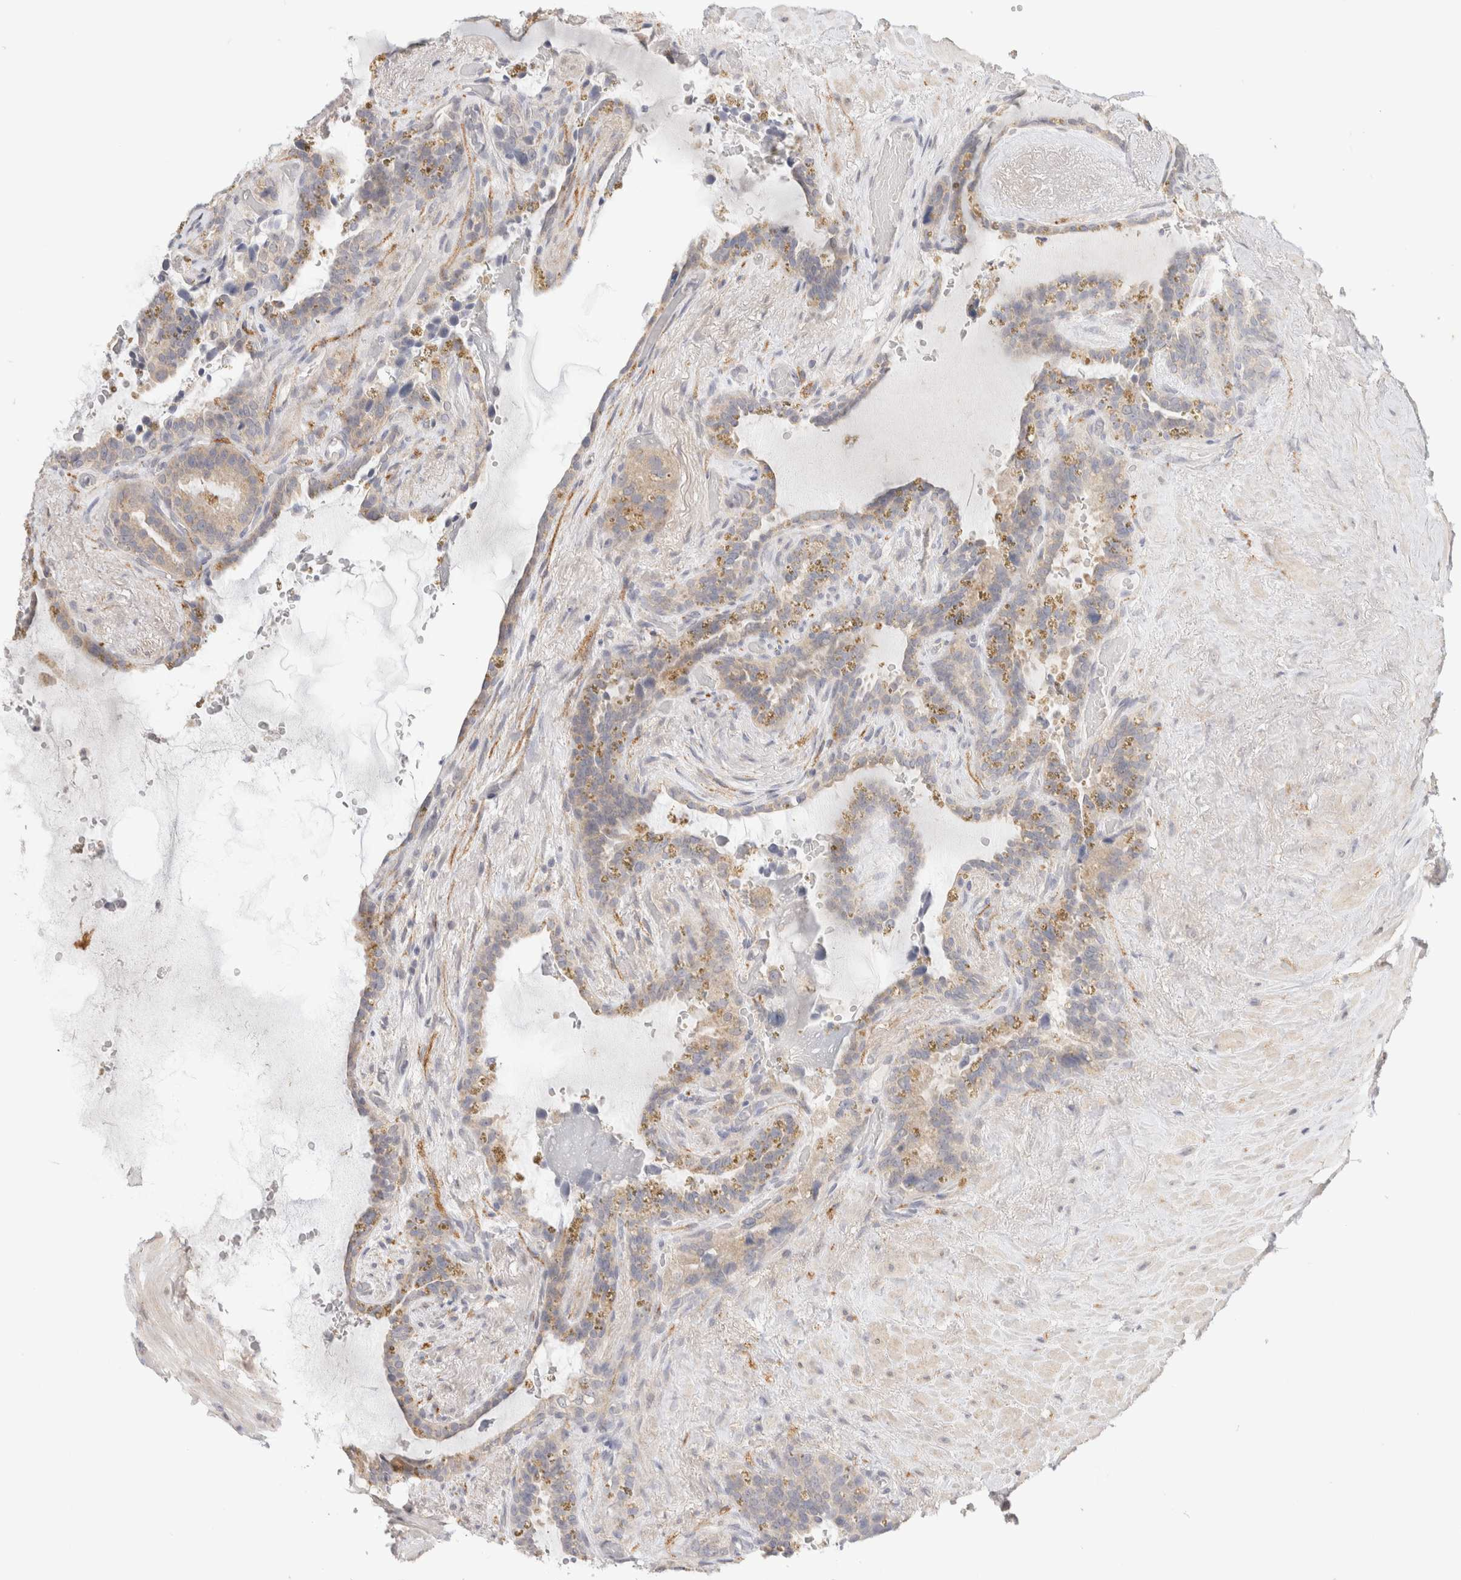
{"staining": {"intensity": "weak", "quantity": "<25%", "location": "cytoplasmic/membranous"}, "tissue": "seminal vesicle", "cell_type": "Glandular cells", "image_type": "normal", "snomed": [{"axis": "morphology", "description": "Normal tissue, NOS"}, {"axis": "topography", "description": "Seminal veicle"}], "caption": "This is a micrograph of IHC staining of benign seminal vesicle, which shows no positivity in glandular cells.", "gene": "CHRM4", "patient": {"sex": "male", "age": 80}}